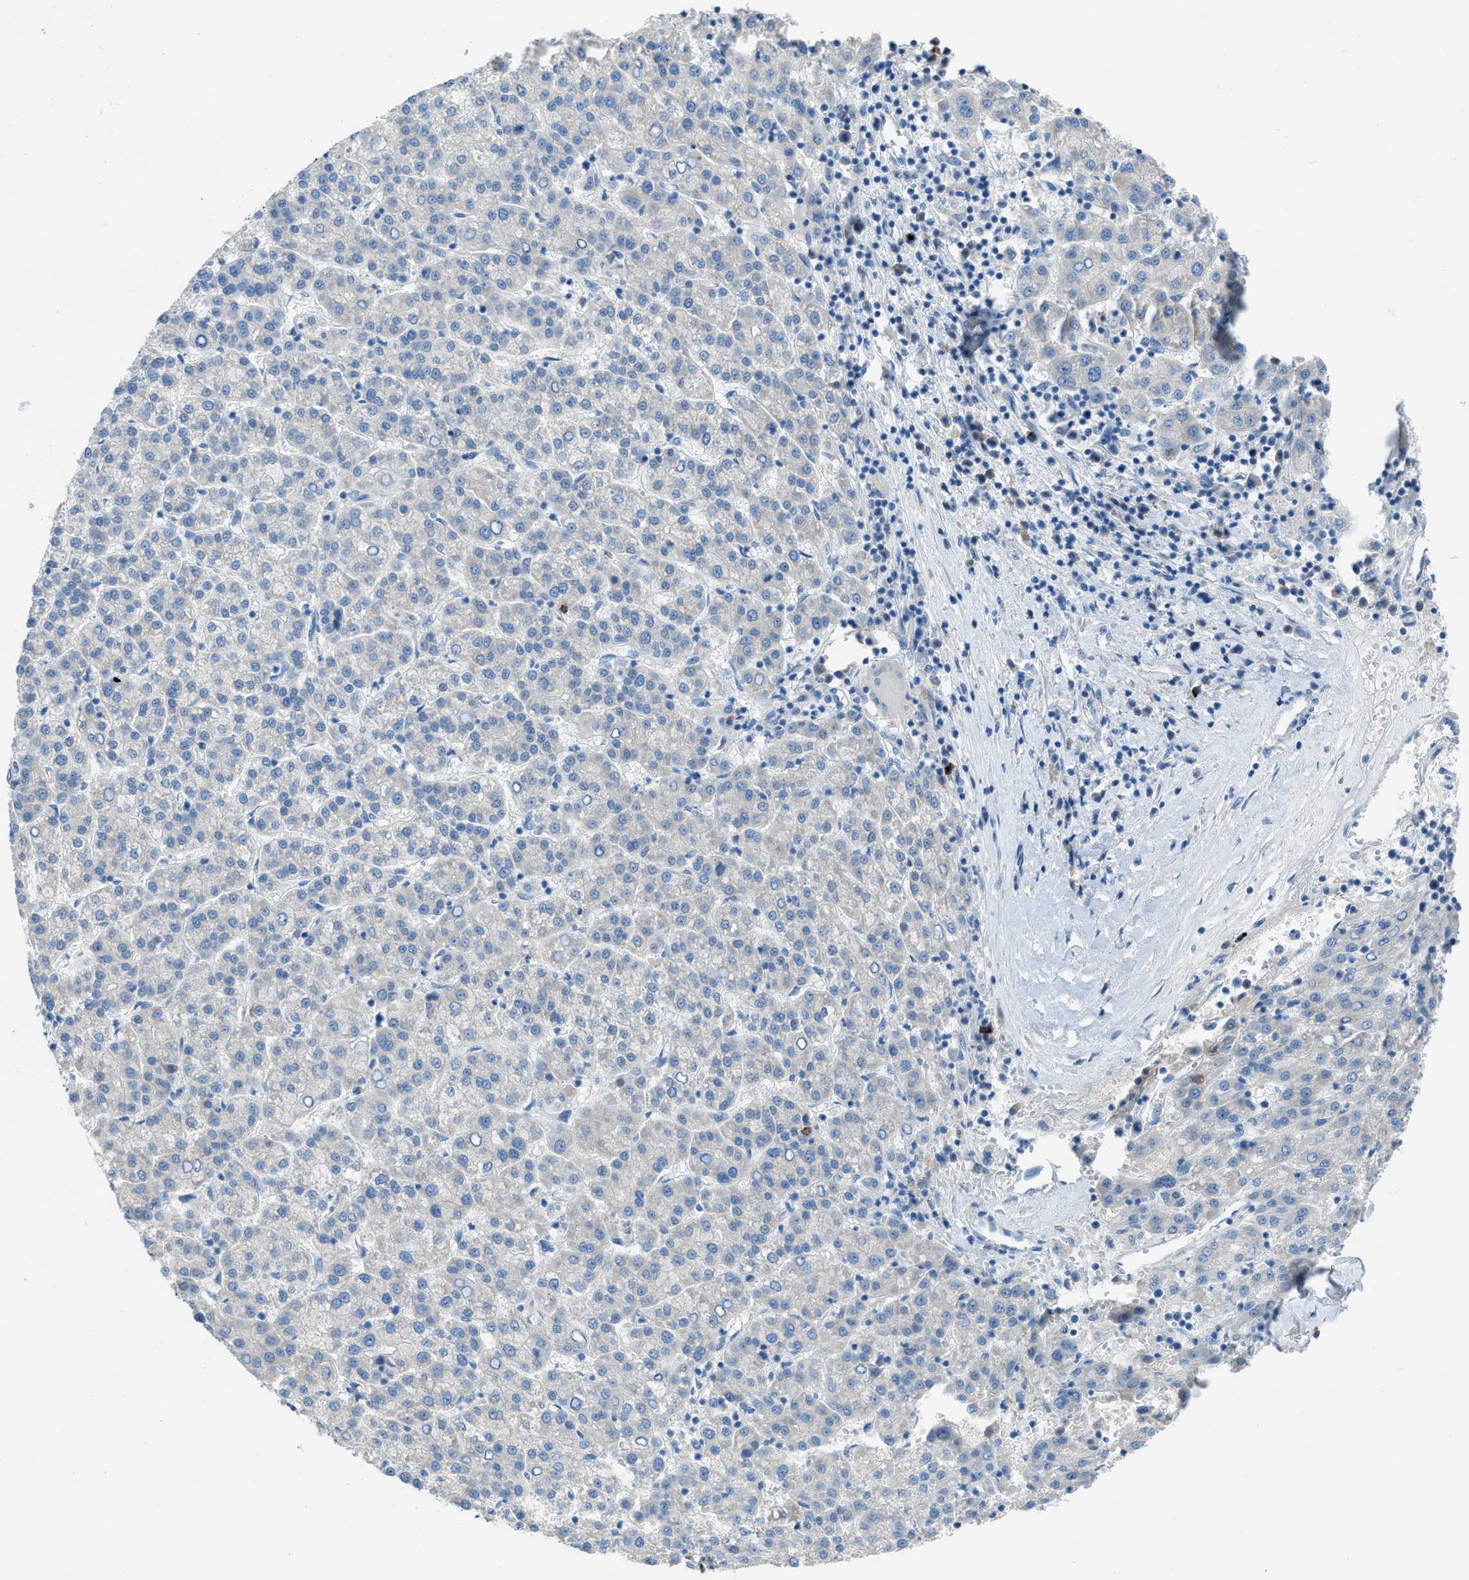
{"staining": {"intensity": "negative", "quantity": "none", "location": "none"}, "tissue": "liver cancer", "cell_type": "Tumor cells", "image_type": "cancer", "snomed": [{"axis": "morphology", "description": "Carcinoma, Hepatocellular, NOS"}, {"axis": "topography", "description": "Liver"}], "caption": "An immunohistochemistry image of hepatocellular carcinoma (liver) is shown. There is no staining in tumor cells of hepatocellular carcinoma (liver).", "gene": "C5AR2", "patient": {"sex": "female", "age": 58}}